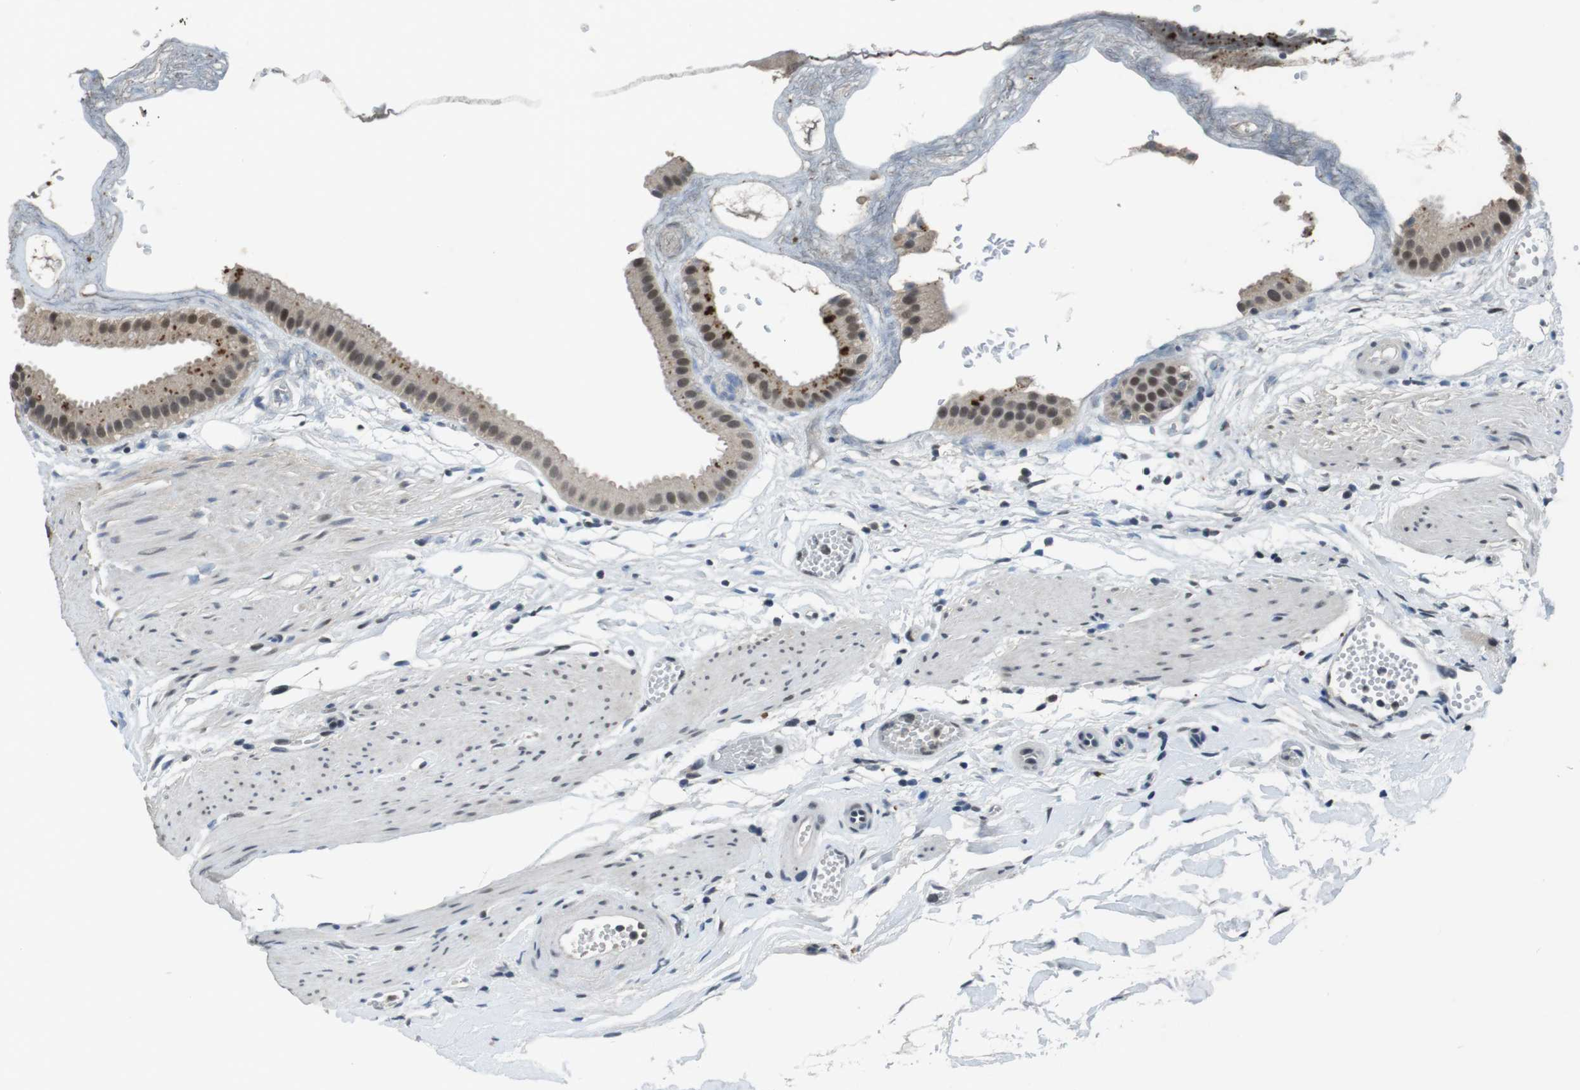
{"staining": {"intensity": "moderate", "quantity": ">75%", "location": "cytoplasmic/membranous,nuclear"}, "tissue": "gallbladder", "cell_type": "Glandular cells", "image_type": "normal", "snomed": [{"axis": "morphology", "description": "Normal tissue, NOS"}, {"axis": "topography", "description": "Gallbladder"}], "caption": "Gallbladder stained for a protein demonstrates moderate cytoplasmic/membranous,nuclear positivity in glandular cells. The staining was performed using DAB to visualize the protein expression in brown, while the nuclei were stained in blue with hematoxylin (Magnification: 20x).", "gene": "USP7", "patient": {"sex": "female", "age": 64}}